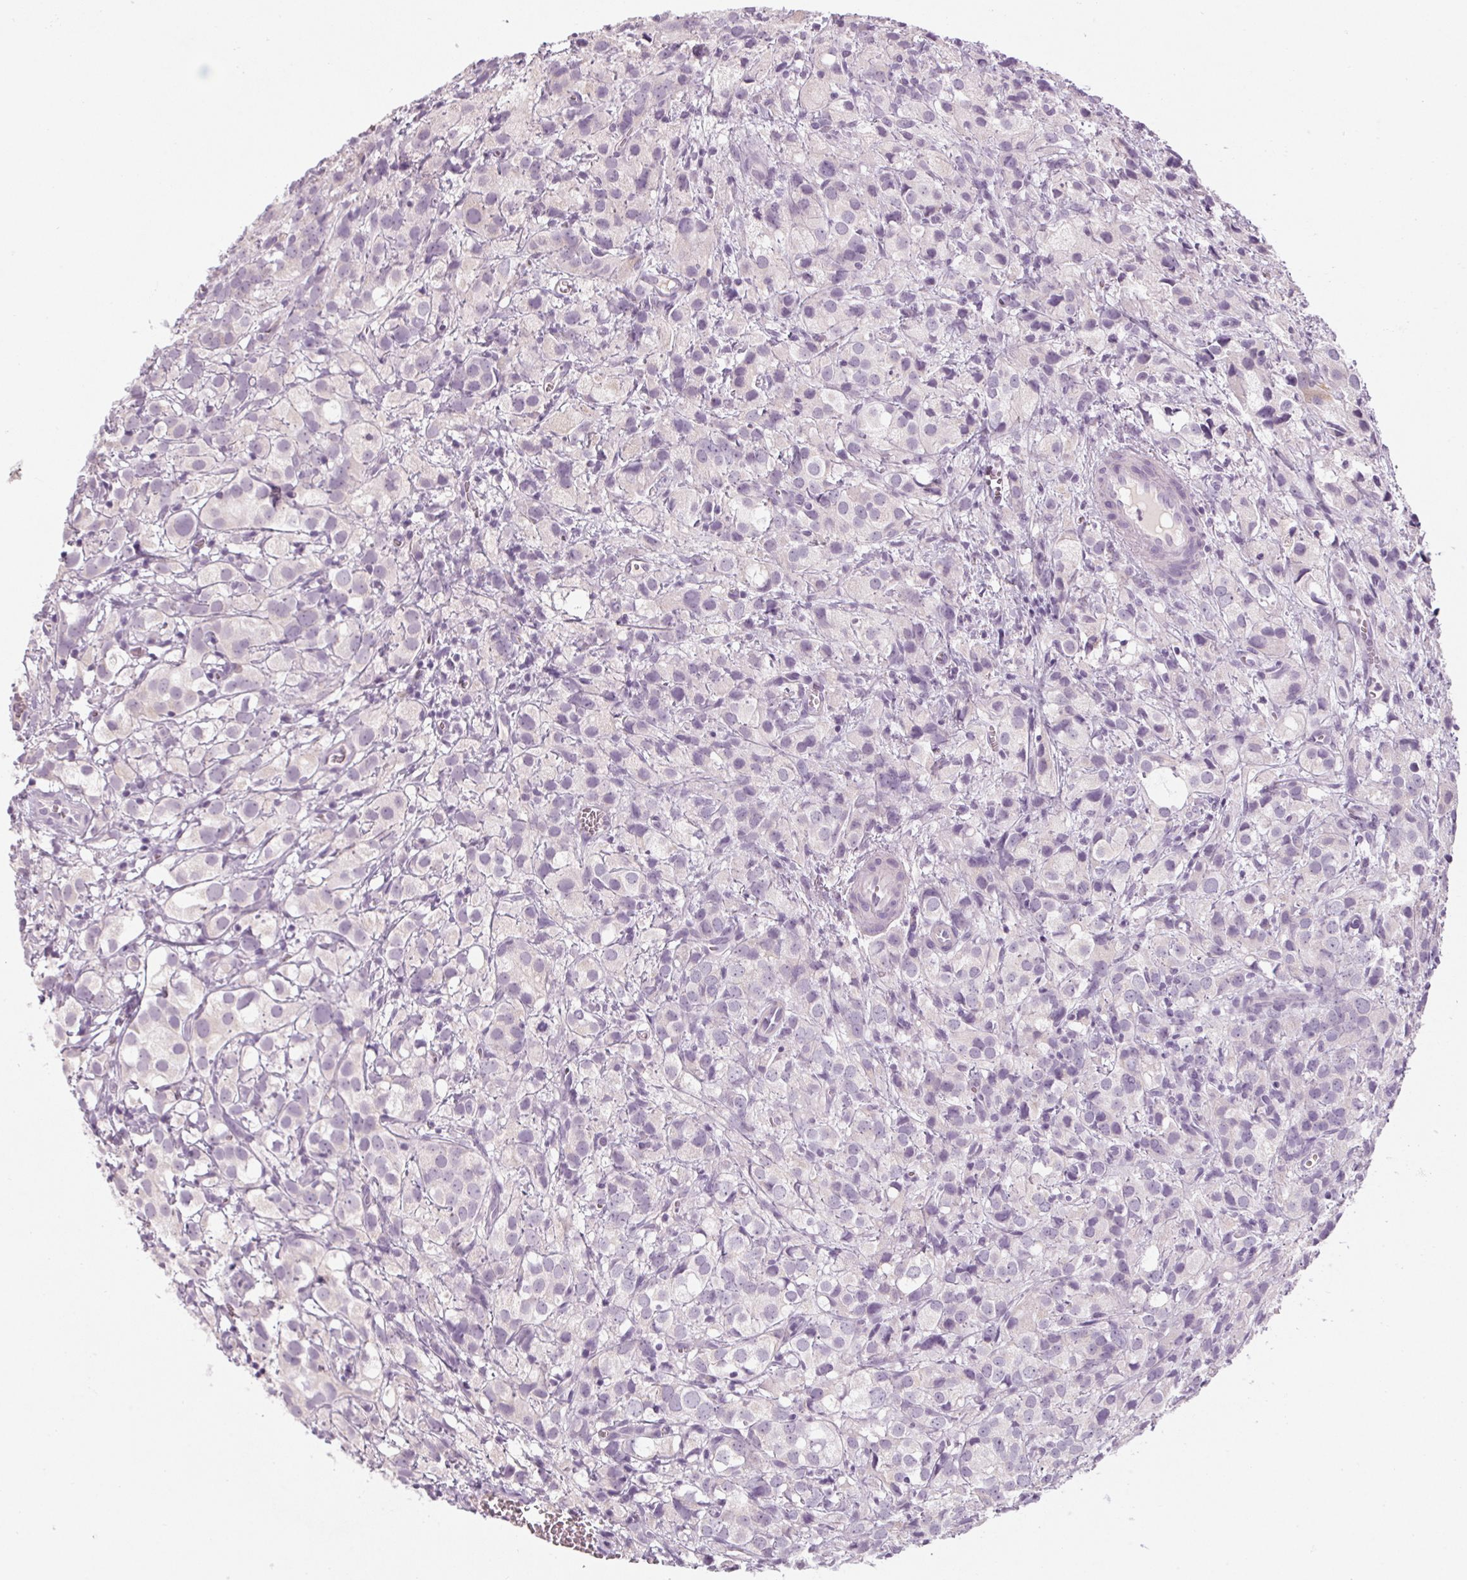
{"staining": {"intensity": "negative", "quantity": "none", "location": "none"}, "tissue": "prostate cancer", "cell_type": "Tumor cells", "image_type": "cancer", "snomed": [{"axis": "morphology", "description": "Adenocarcinoma, High grade"}, {"axis": "topography", "description": "Prostate"}], "caption": "The micrograph exhibits no significant expression in tumor cells of prostate high-grade adenocarcinoma. (DAB IHC, high magnification).", "gene": "RPTN", "patient": {"sex": "male", "age": 86}}